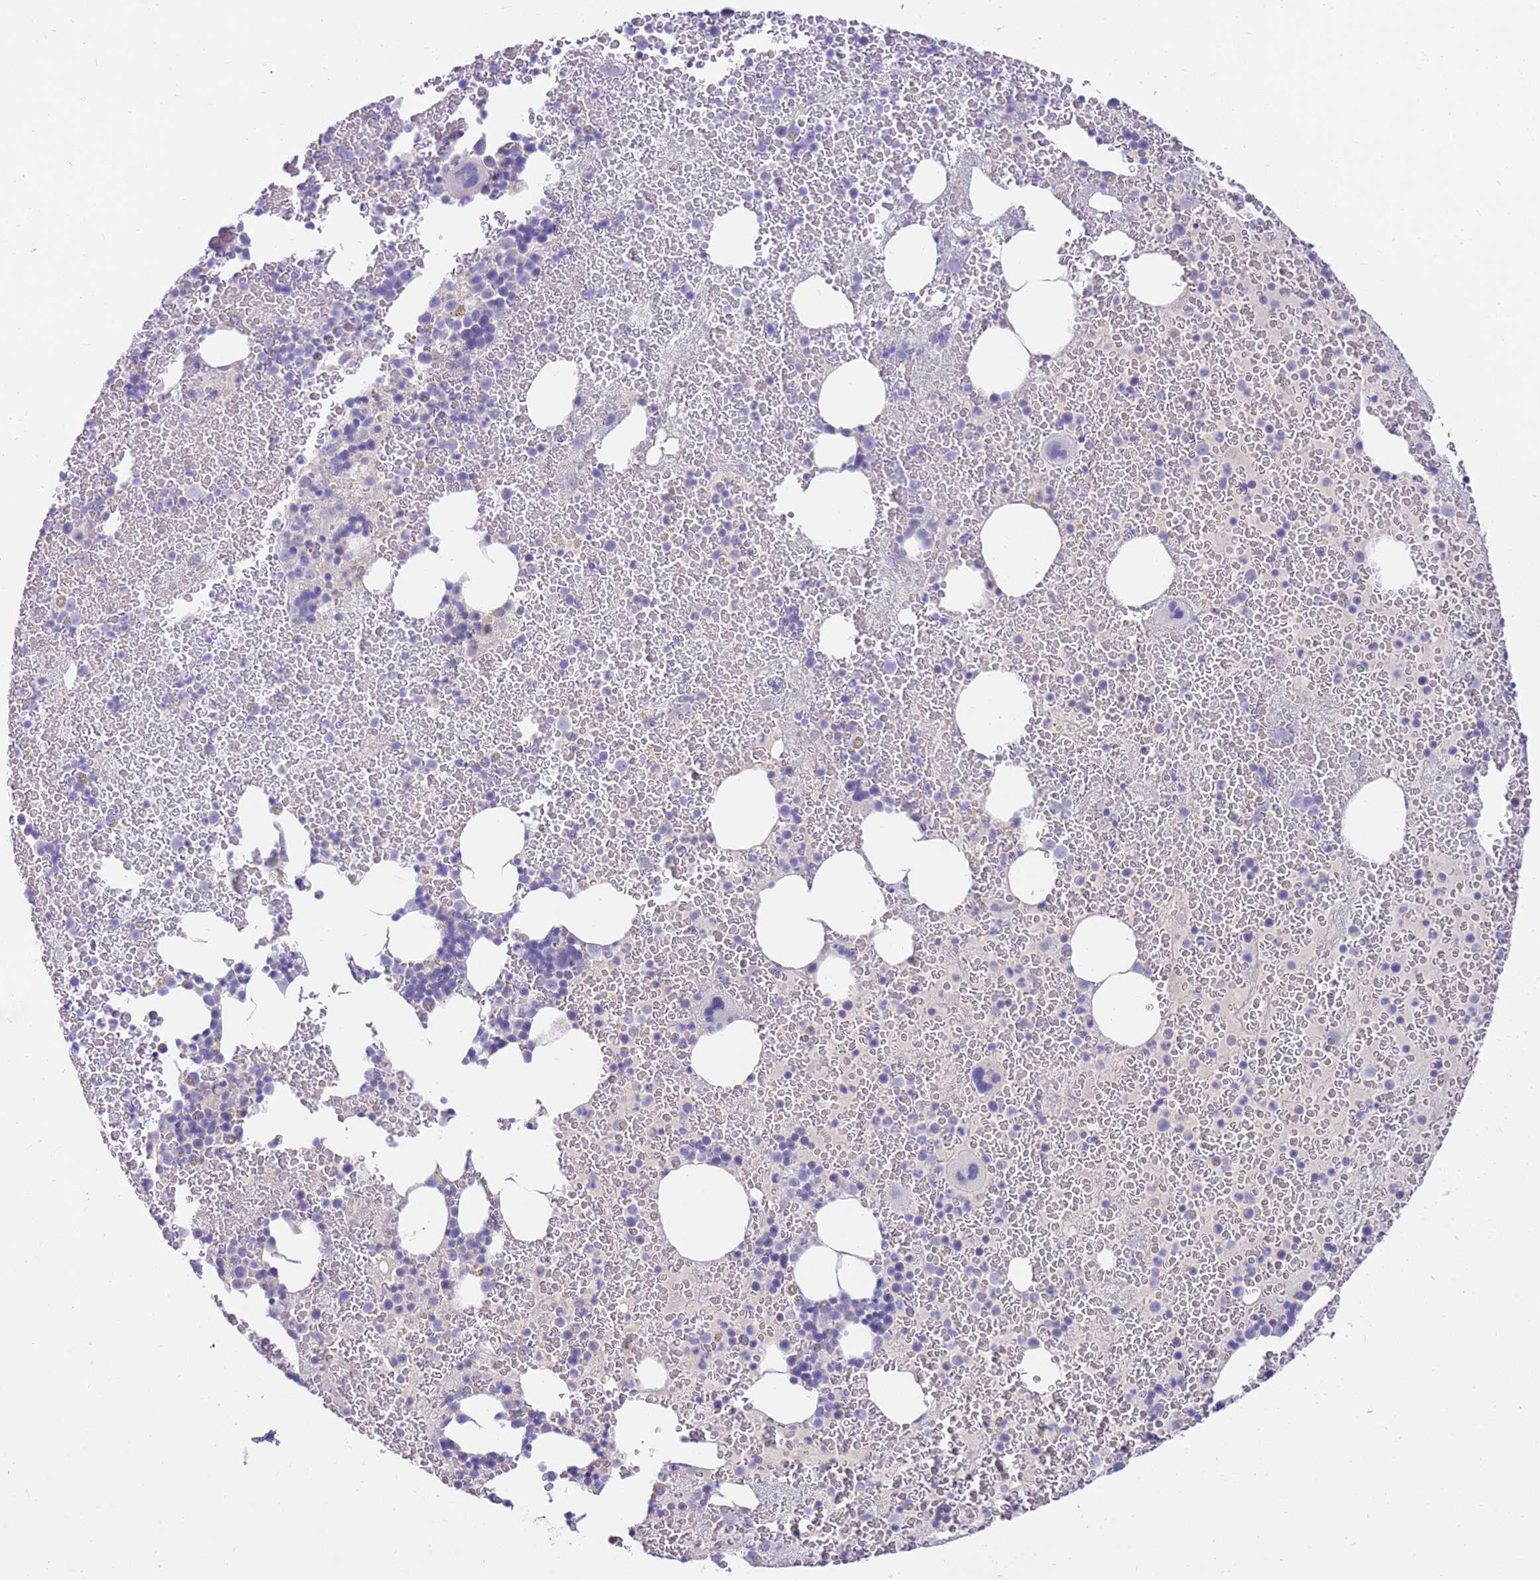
{"staining": {"intensity": "negative", "quantity": "none", "location": "none"}, "tissue": "bone marrow", "cell_type": "Hematopoietic cells", "image_type": "normal", "snomed": [{"axis": "morphology", "description": "Normal tissue, NOS"}, {"axis": "topography", "description": "Bone marrow"}], "caption": "DAB (3,3'-diaminobenzidine) immunohistochemical staining of normal human bone marrow displays no significant expression in hematopoietic cells.", "gene": "EVPLL", "patient": {"sex": "male", "age": 26}}